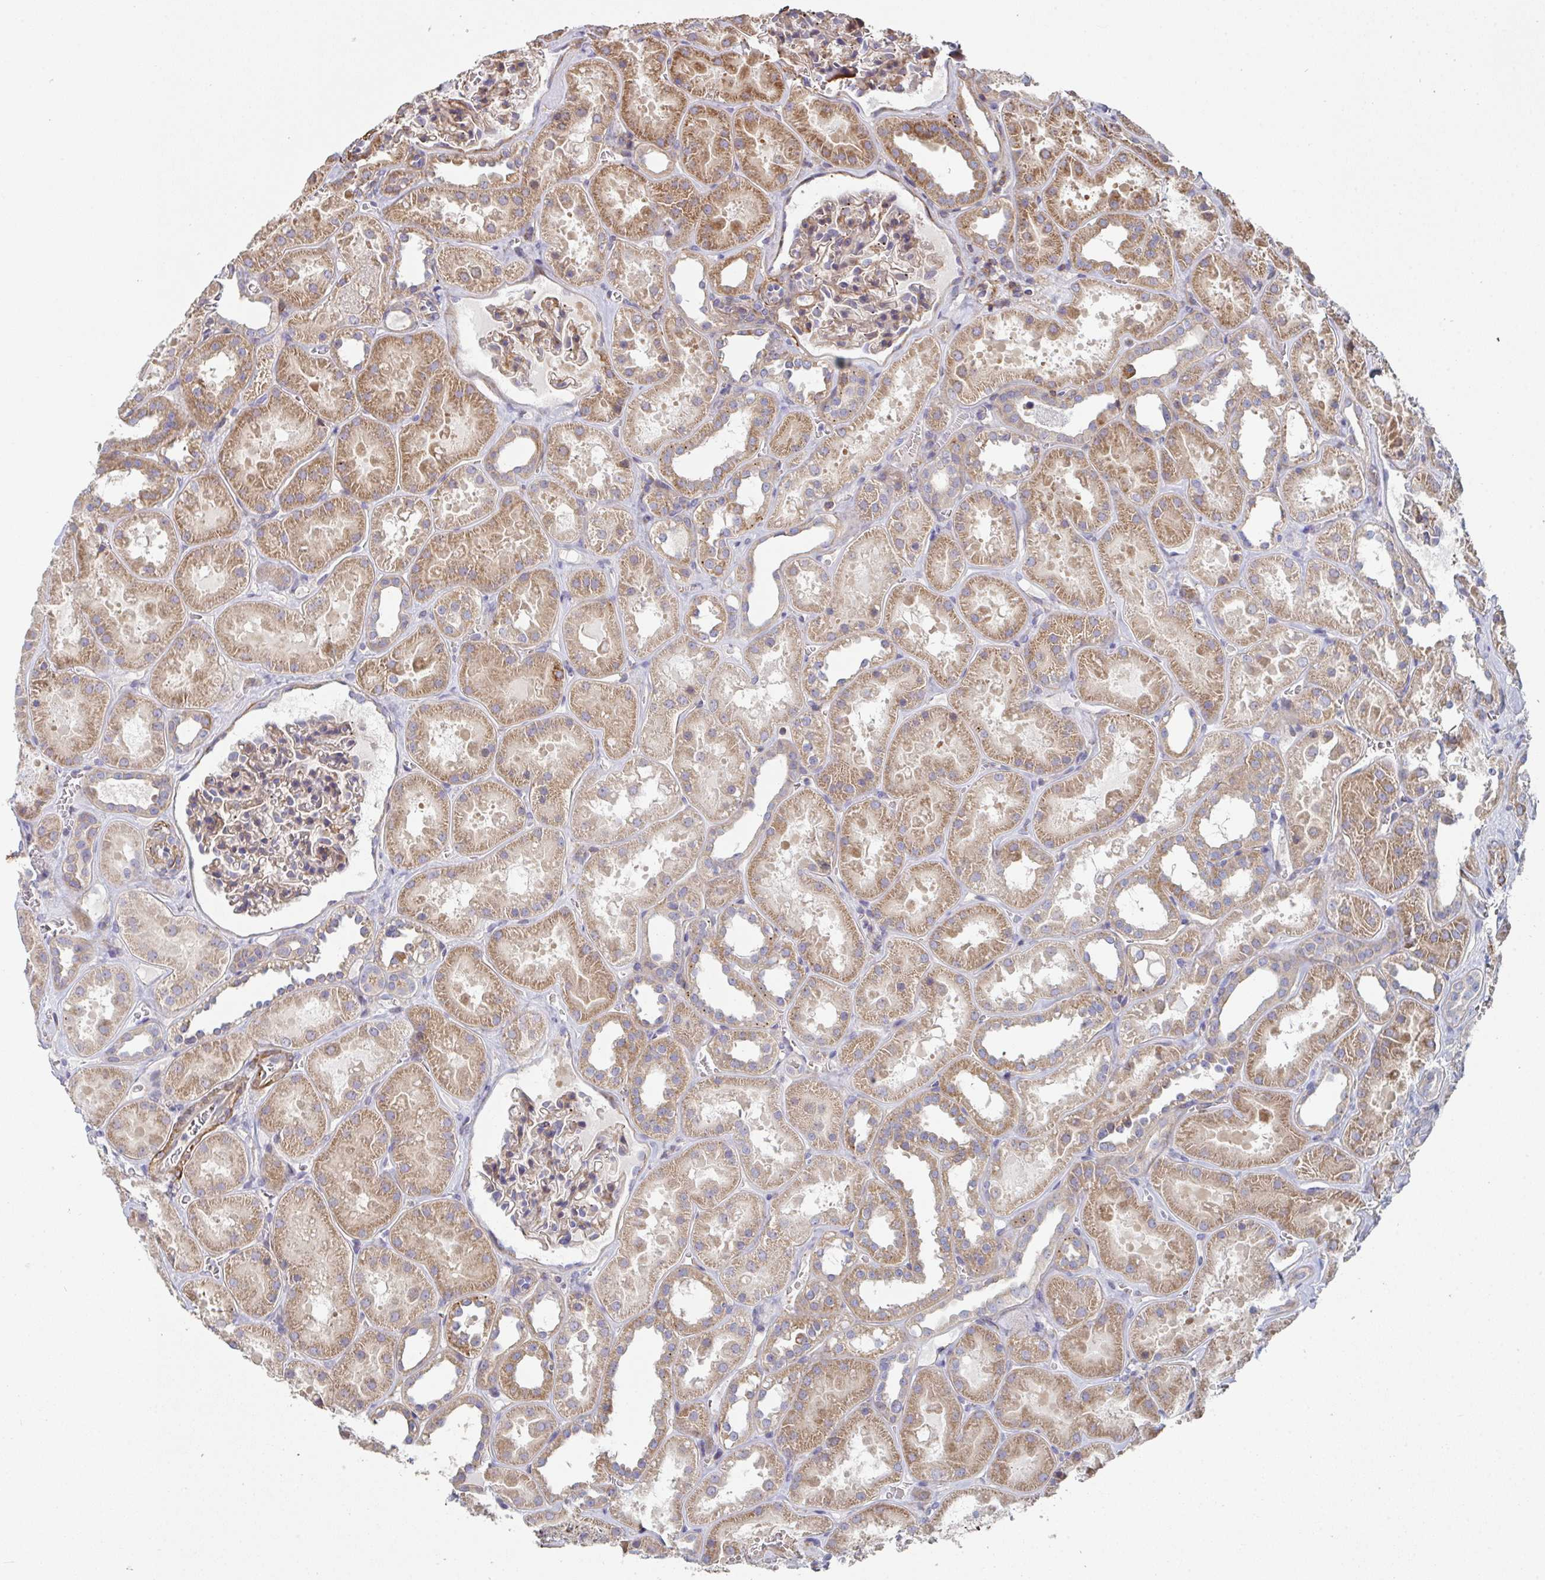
{"staining": {"intensity": "weak", "quantity": "25%-75%", "location": "cytoplasmic/membranous"}, "tissue": "kidney", "cell_type": "Cells in glomeruli", "image_type": "normal", "snomed": [{"axis": "morphology", "description": "Normal tissue, NOS"}, {"axis": "topography", "description": "Kidney"}], "caption": "IHC staining of benign kidney, which displays low levels of weak cytoplasmic/membranous expression in approximately 25%-75% of cells in glomeruli indicating weak cytoplasmic/membranous protein staining. The staining was performed using DAB (3,3'-diaminobenzidine) (brown) for protein detection and nuclei were counterstained in hematoxylin (blue).", "gene": "FZD2", "patient": {"sex": "female", "age": 41}}